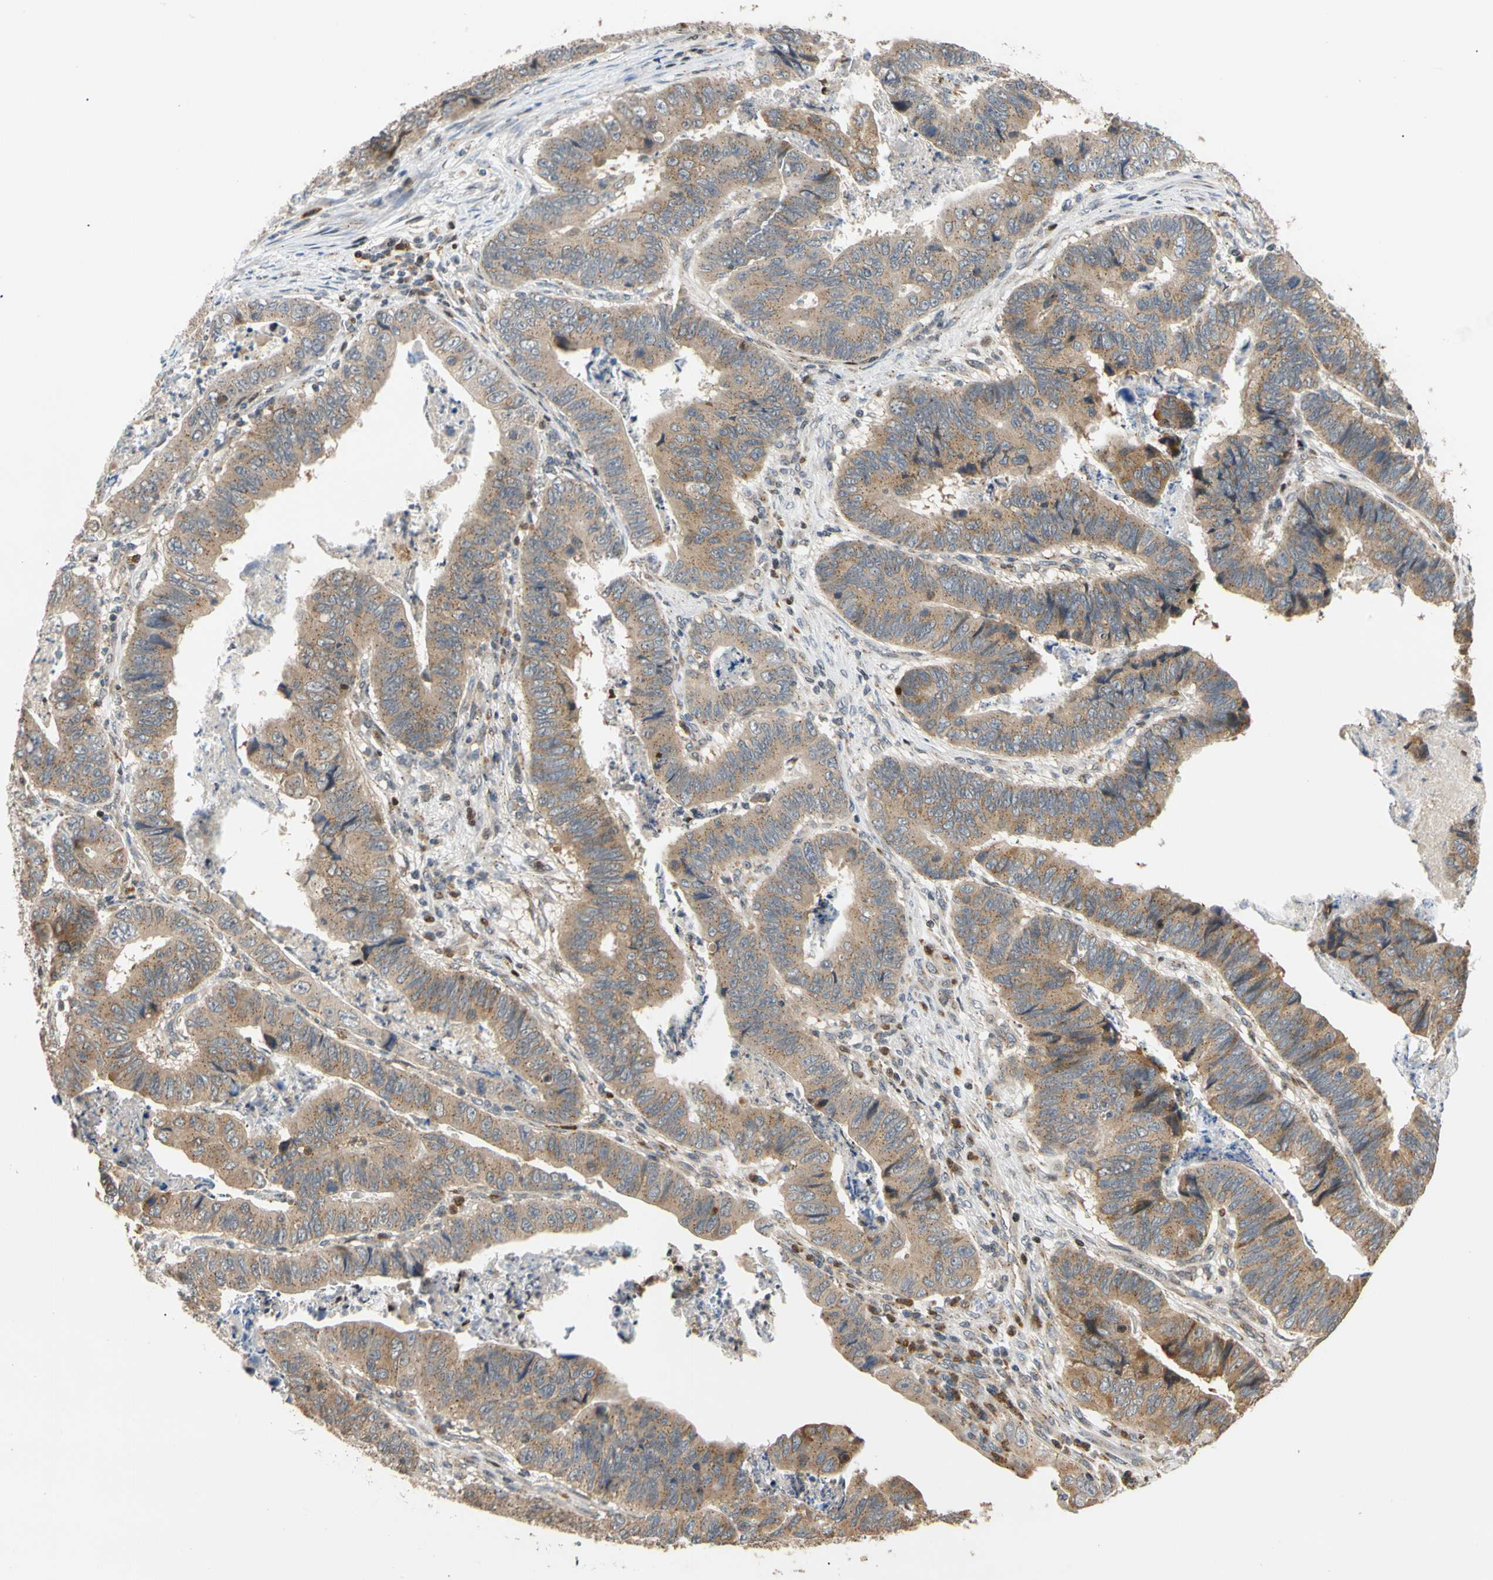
{"staining": {"intensity": "moderate", "quantity": ">75%", "location": "cytoplasmic/membranous"}, "tissue": "stomach cancer", "cell_type": "Tumor cells", "image_type": "cancer", "snomed": [{"axis": "morphology", "description": "Adenocarcinoma, NOS"}, {"axis": "topography", "description": "Stomach, lower"}], "caption": "Moderate cytoplasmic/membranous expression for a protein is present in about >75% of tumor cells of adenocarcinoma (stomach) using immunohistochemistry.", "gene": "IP6K2", "patient": {"sex": "male", "age": 77}}